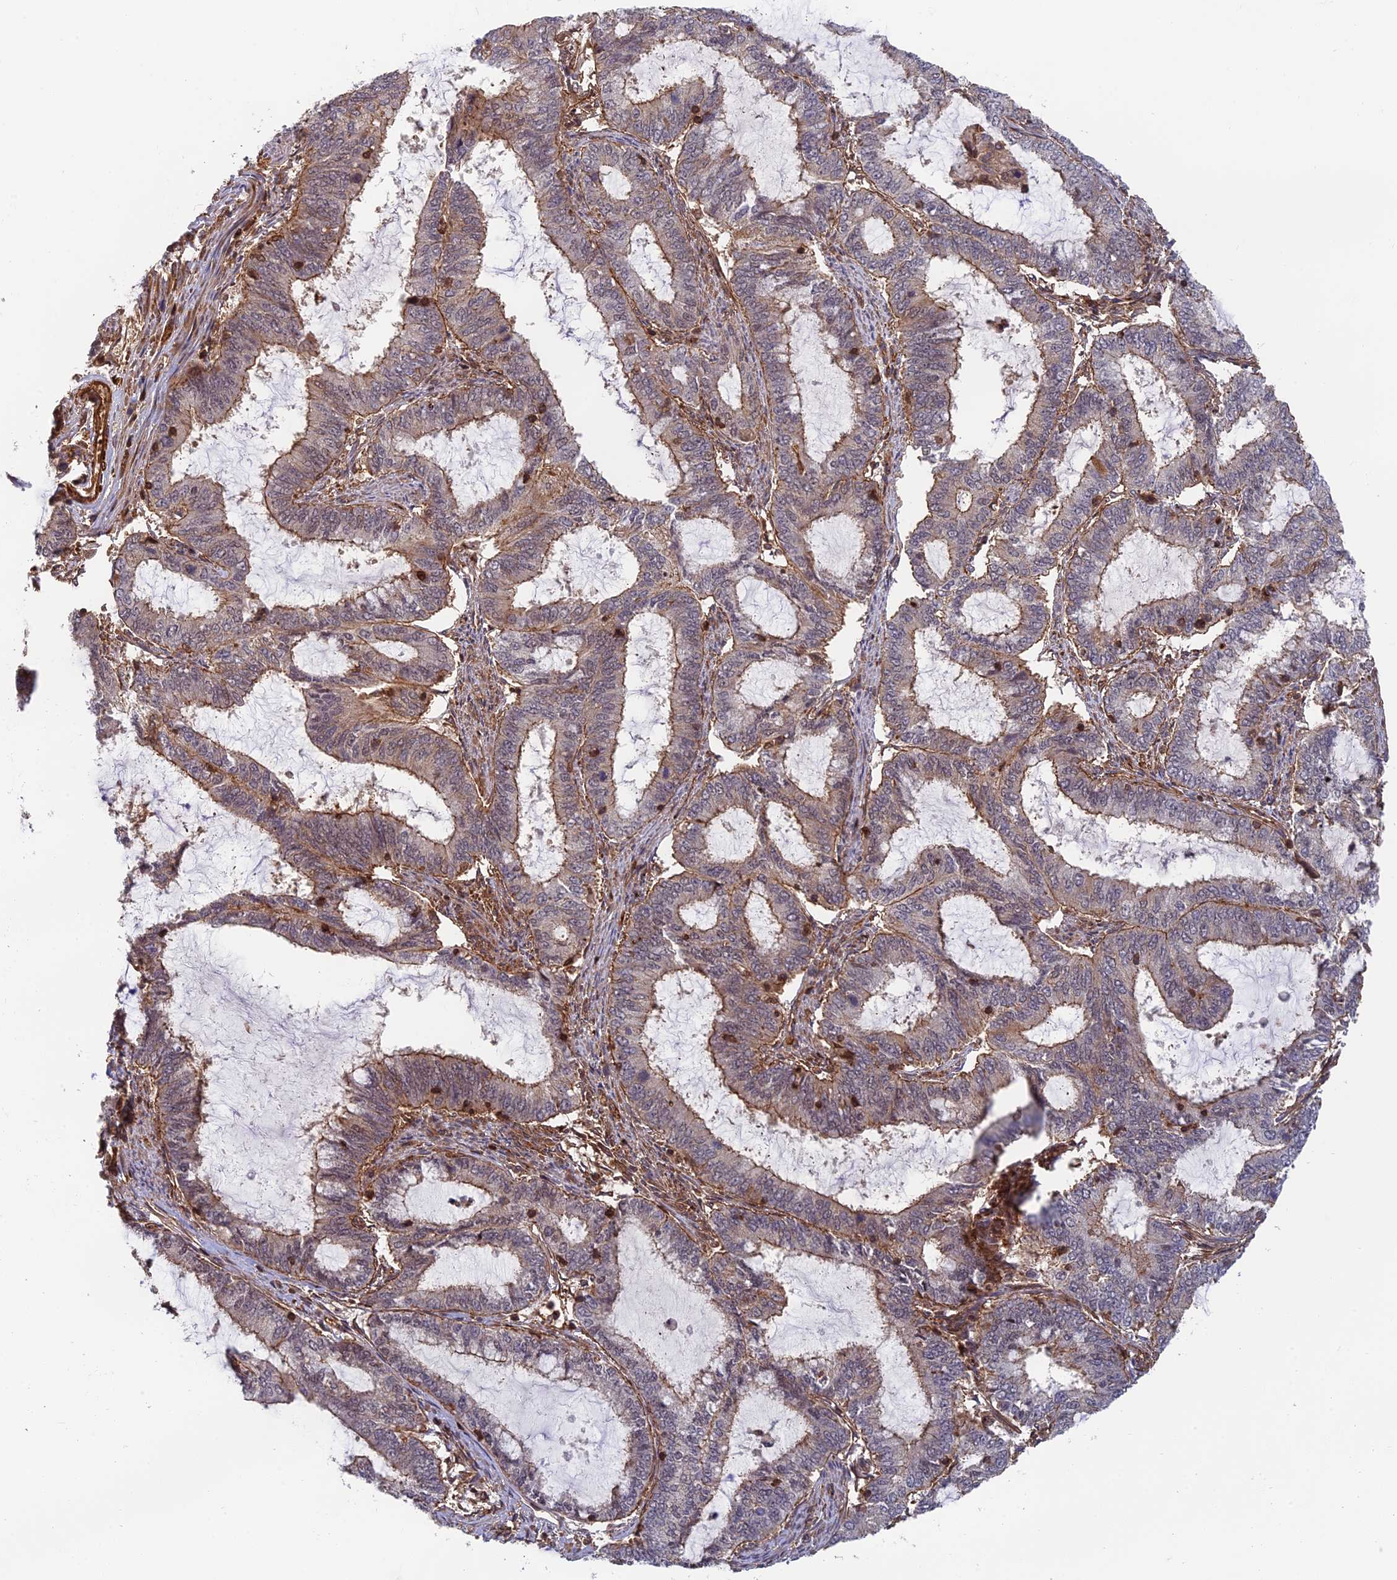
{"staining": {"intensity": "moderate", "quantity": "25%-75%", "location": "cytoplasmic/membranous"}, "tissue": "endometrial cancer", "cell_type": "Tumor cells", "image_type": "cancer", "snomed": [{"axis": "morphology", "description": "Adenocarcinoma, NOS"}, {"axis": "topography", "description": "Endometrium"}], "caption": "High-magnification brightfield microscopy of adenocarcinoma (endometrial) stained with DAB (brown) and counterstained with hematoxylin (blue). tumor cells exhibit moderate cytoplasmic/membranous staining is identified in about25%-75% of cells. (Stains: DAB in brown, nuclei in blue, Microscopy: brightfield microscopy at high magnification).", "gene": "OSBPL1A", "patient": {"sex": "female", "age": 51}}